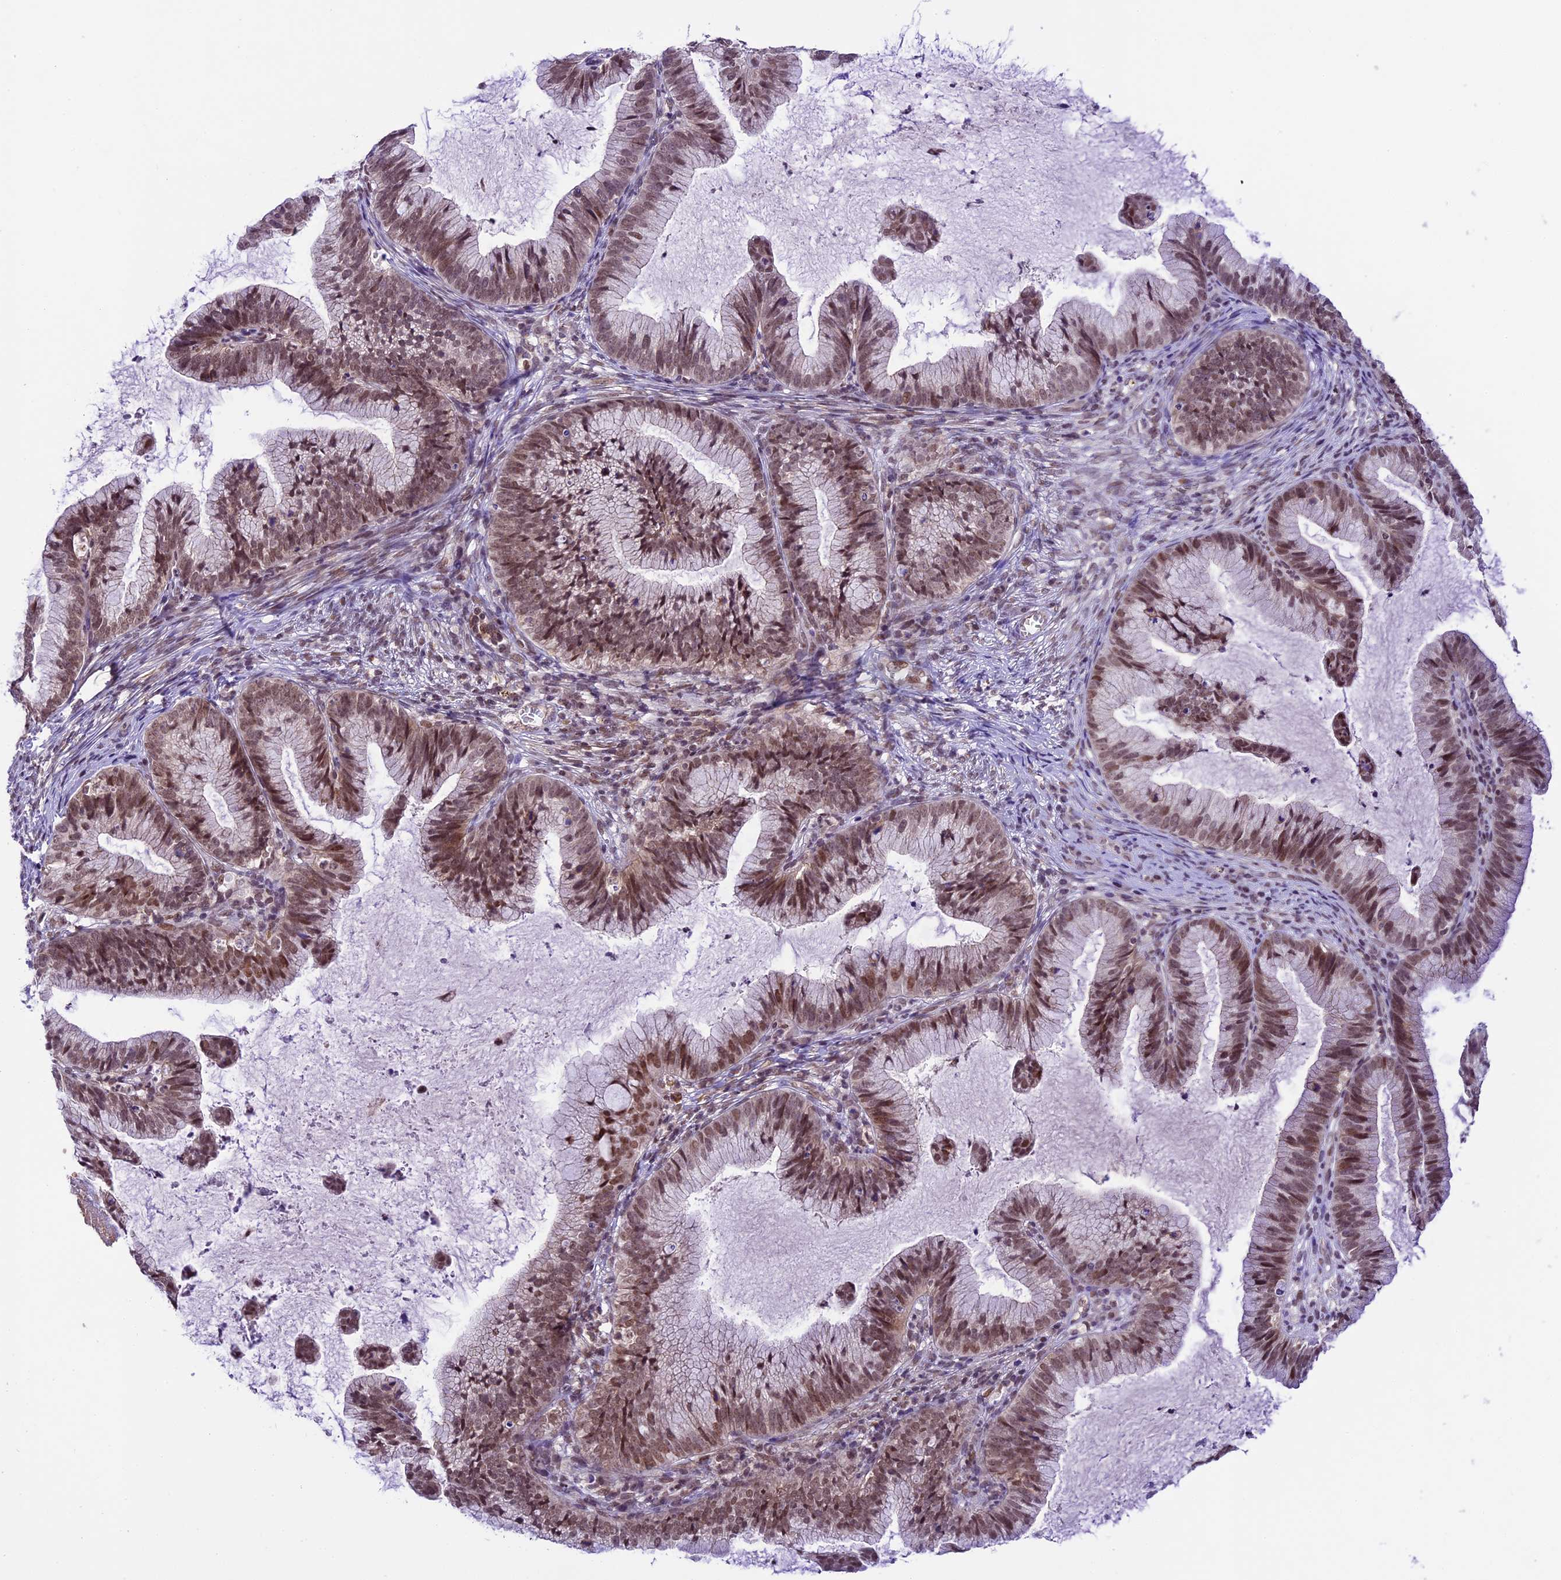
{"staining": {"intensity": "moderate", "quantity": ">75%", "location": "nuclear"}, "tissue": "cervical cancer", "cell_type": "Tumor cells", "image_type": "cancer", "snomed": [{"axis": "morphology", "description": "Adenocarcinoma, NOS"}, {"axis": "topography", "description": "Cervix"}], "caption": "There is medium levels of moderate nuclear expression in tumor cells of cervical cancer, as demonstrated by immunohistochemical staining (brown color).", "gene": "SHKBP1", "patient": {"sex": "female", "age": 36}}